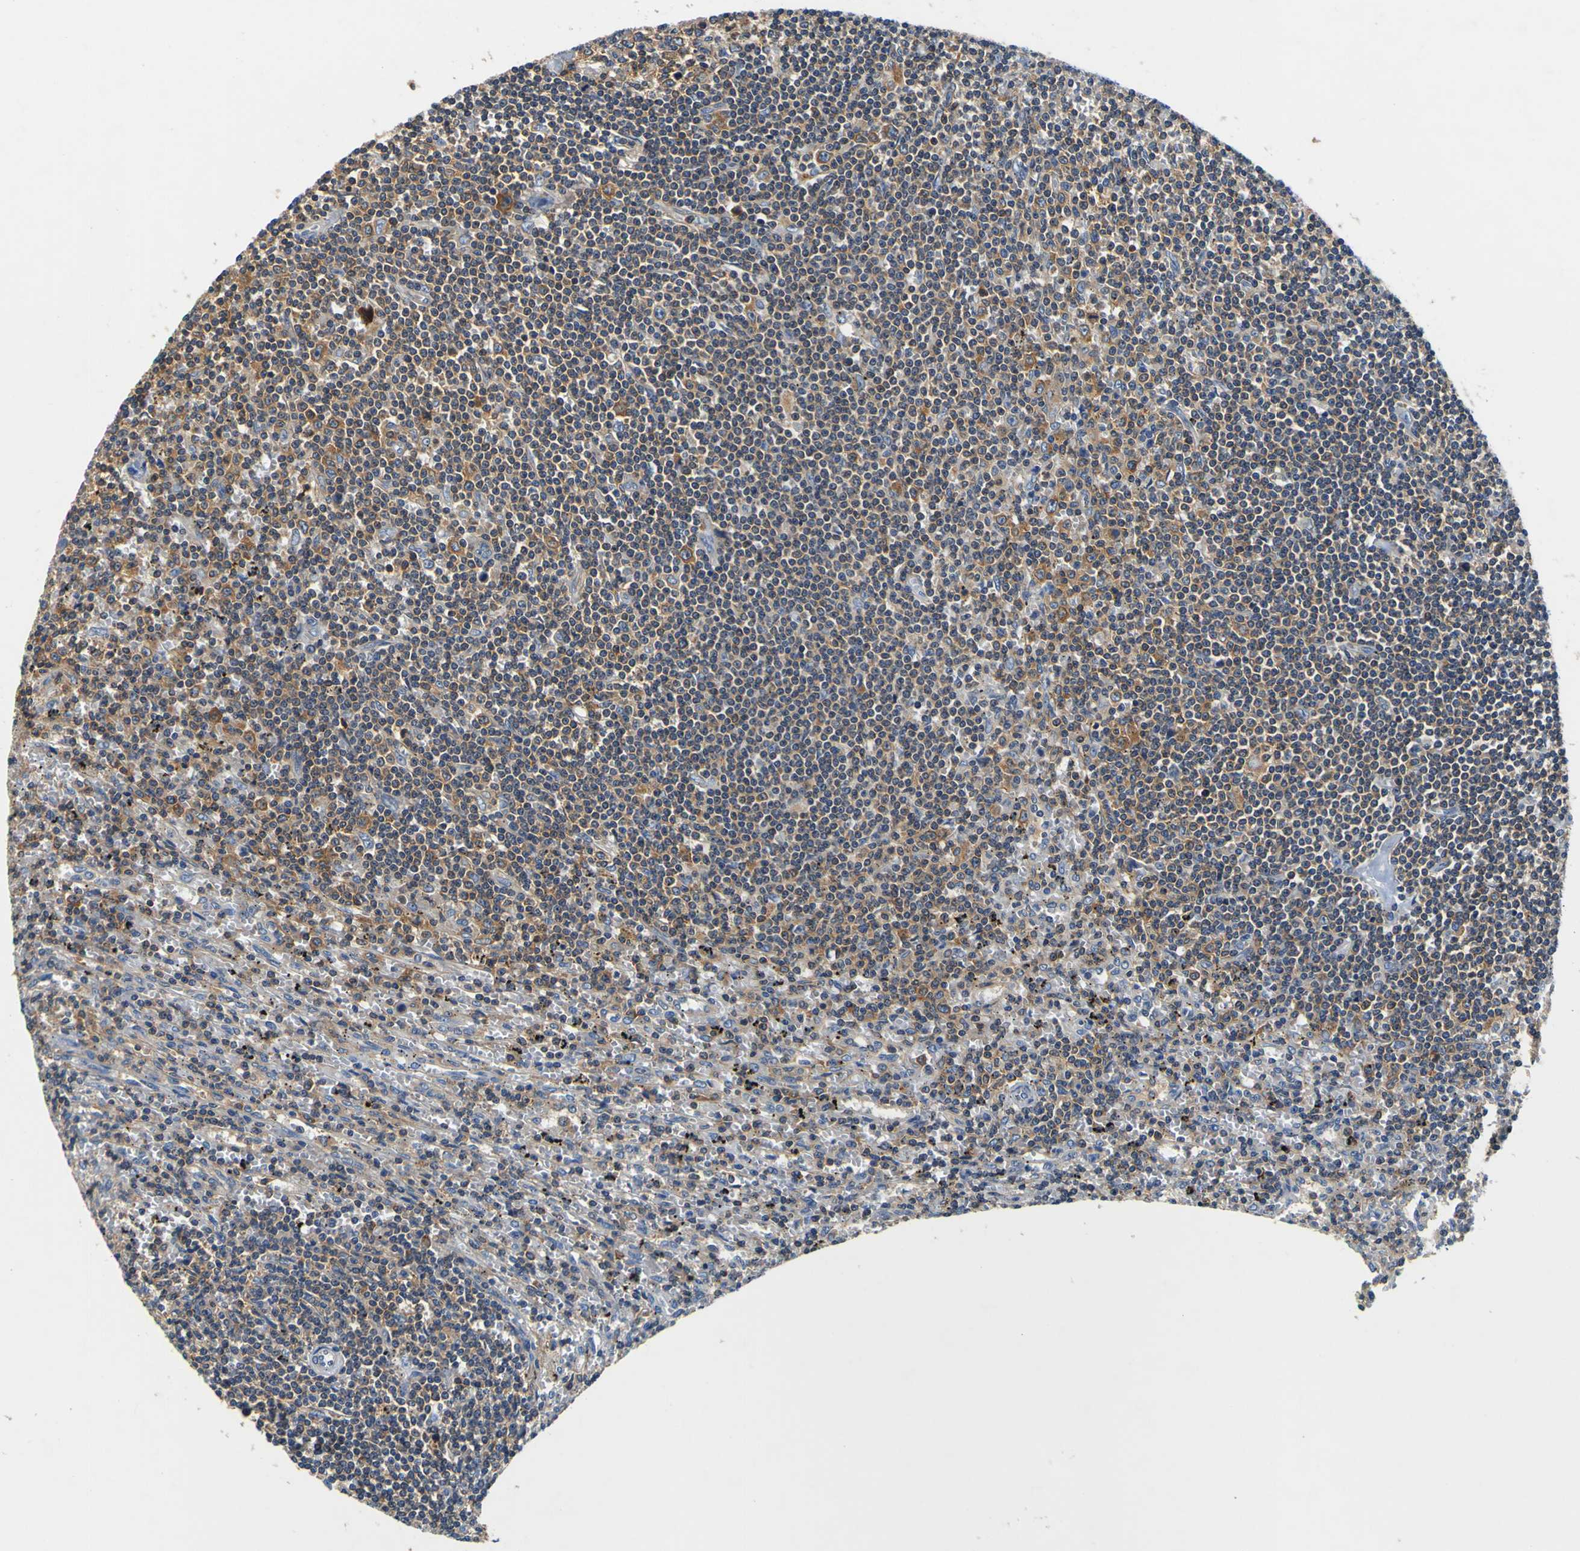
{"staining": {"intensity": "moderate", "quantity": "25%-75%", "location": "cytoplasmic/membranous"}, "tissue": "lymphoma", "cell_type": "Tumor cells", "image_type": "cancer", "snomed": [{"axis": "morphology", "description": "Malignant lymphoma, non-Hodgkin's type, Low grade"}, {"axis": "topography", "description": "Spleen"}], "caption": "Tumor cells exhibit moderate cytoplasmic/membranous expression in about 25%-75% of cells in lymphoma.", "gene": "CNR2", "patient": {"sex": "male", "age": 76}}